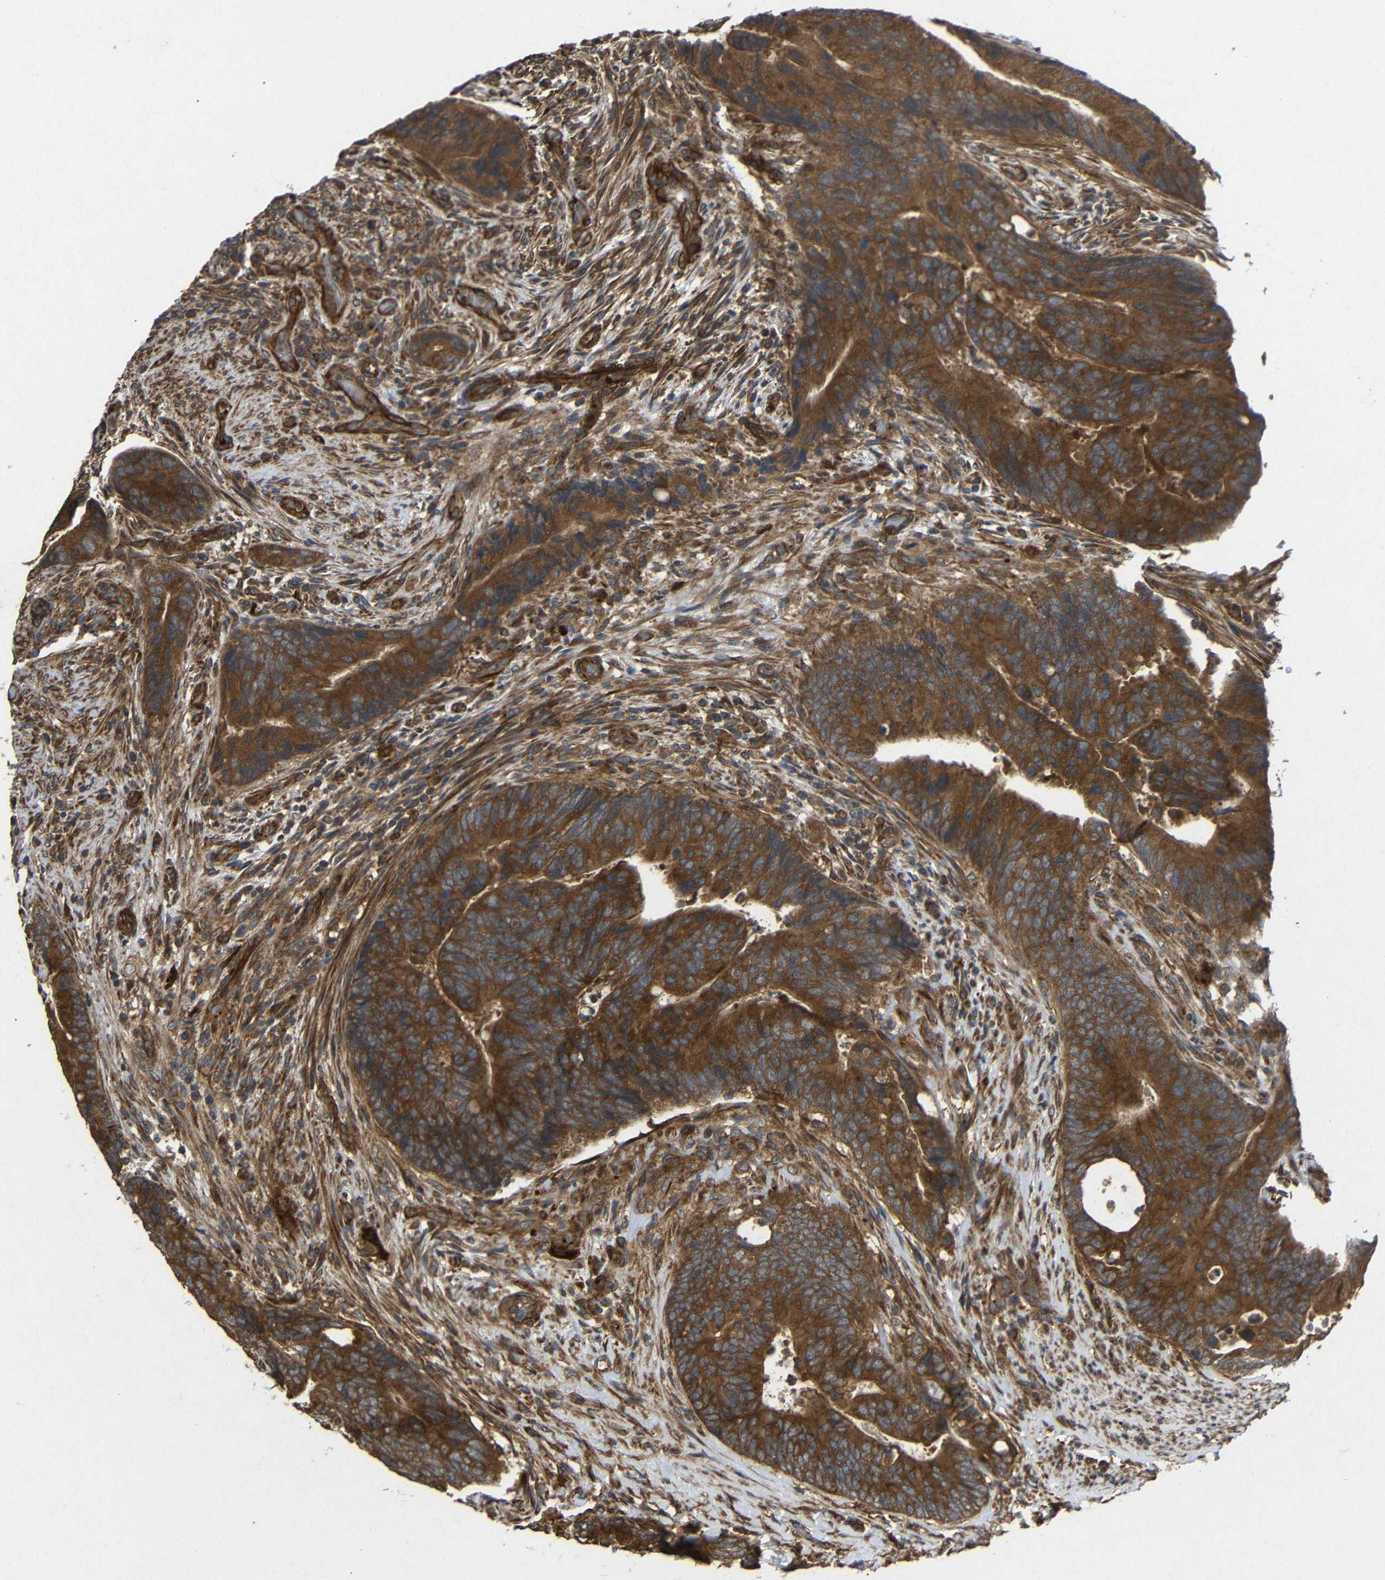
{"staining": {"intensity": "strong", "quantity": ">75%", "location": "cytoplasmic/membranous"}, "tissue": "colorectal cancer", "cell_type": "Tumor cells", "image_type": "cancer", "snomed": [{"axis": "morphology", "description": "Normal tissue, NOS"}, {"axis": "morphology", "description": "Adenocarcinoma, NOS"}, {"axis": "topography", "description": "Colon"}], "caption": "Immunohistochemical staining of human colorectal cancer exhibits high levels of strong cytoplasmic/membranous protein staining in approximately >75% of tumor cells.", "gene": "EIF2S1", "patient": {"sex": "male", "age": 56}}